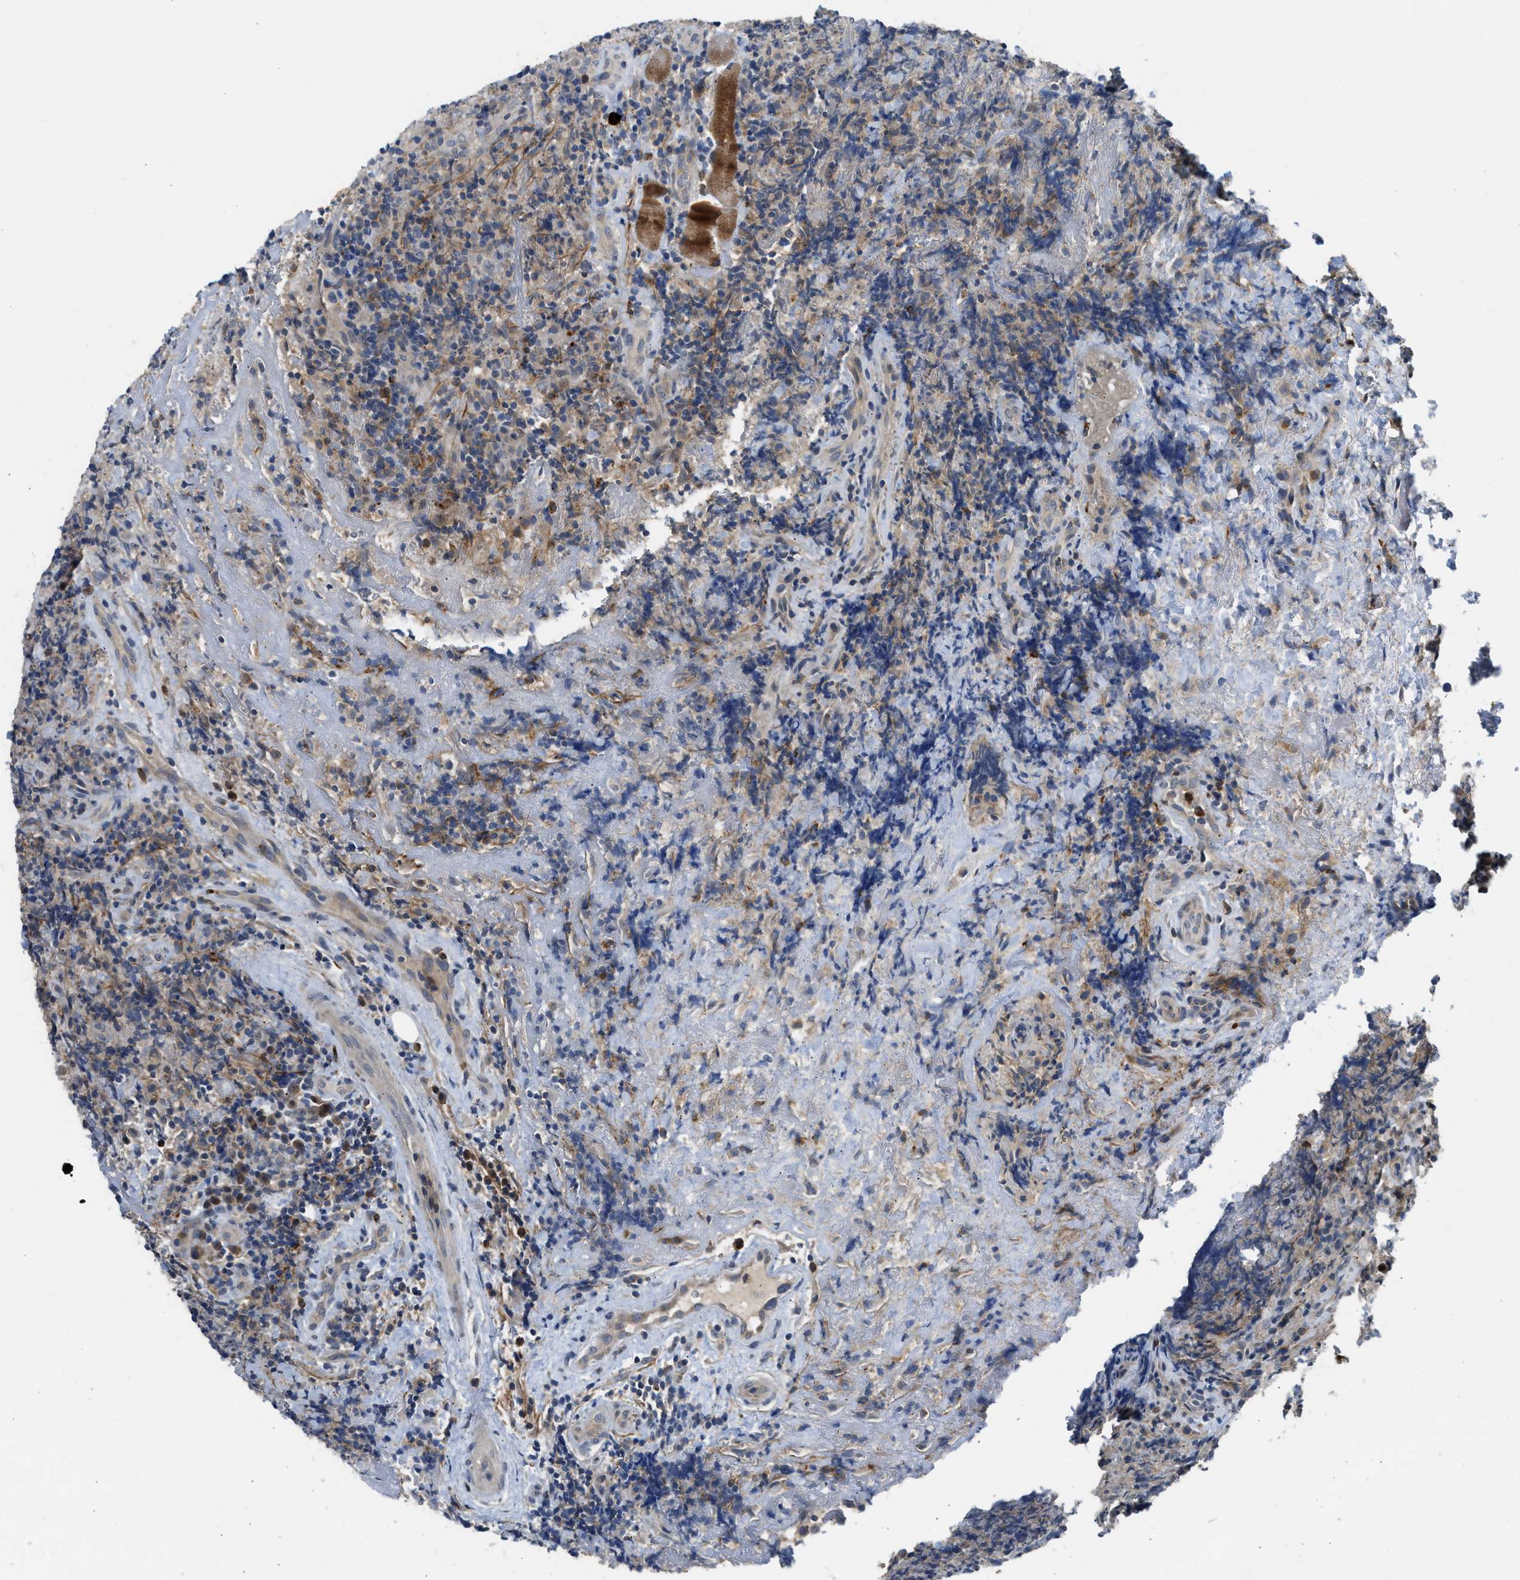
{"staining": {"intensity": "moderate", "quantity": "<25%", "location": "cytoplasmic/membranous,nuclear"}, "tissue": "lymphoma", "cell_type": "Tumor cells", "image_type": "cancer", "snomed": [{"axis": "morphology", "description": "Malignant lymphoma, non-Hodgkin's type, High grade"}, {"axis": "topography", "description": "Tonsil"}], "caption": "Lymphoma stained for a protein (brown) displays moderate cytoplasmic/membranous and nuclear positive expression in about <25% of tumor cells.", "gene": "RHBDF2", "patient": {"sex": "female", "age": 36}}